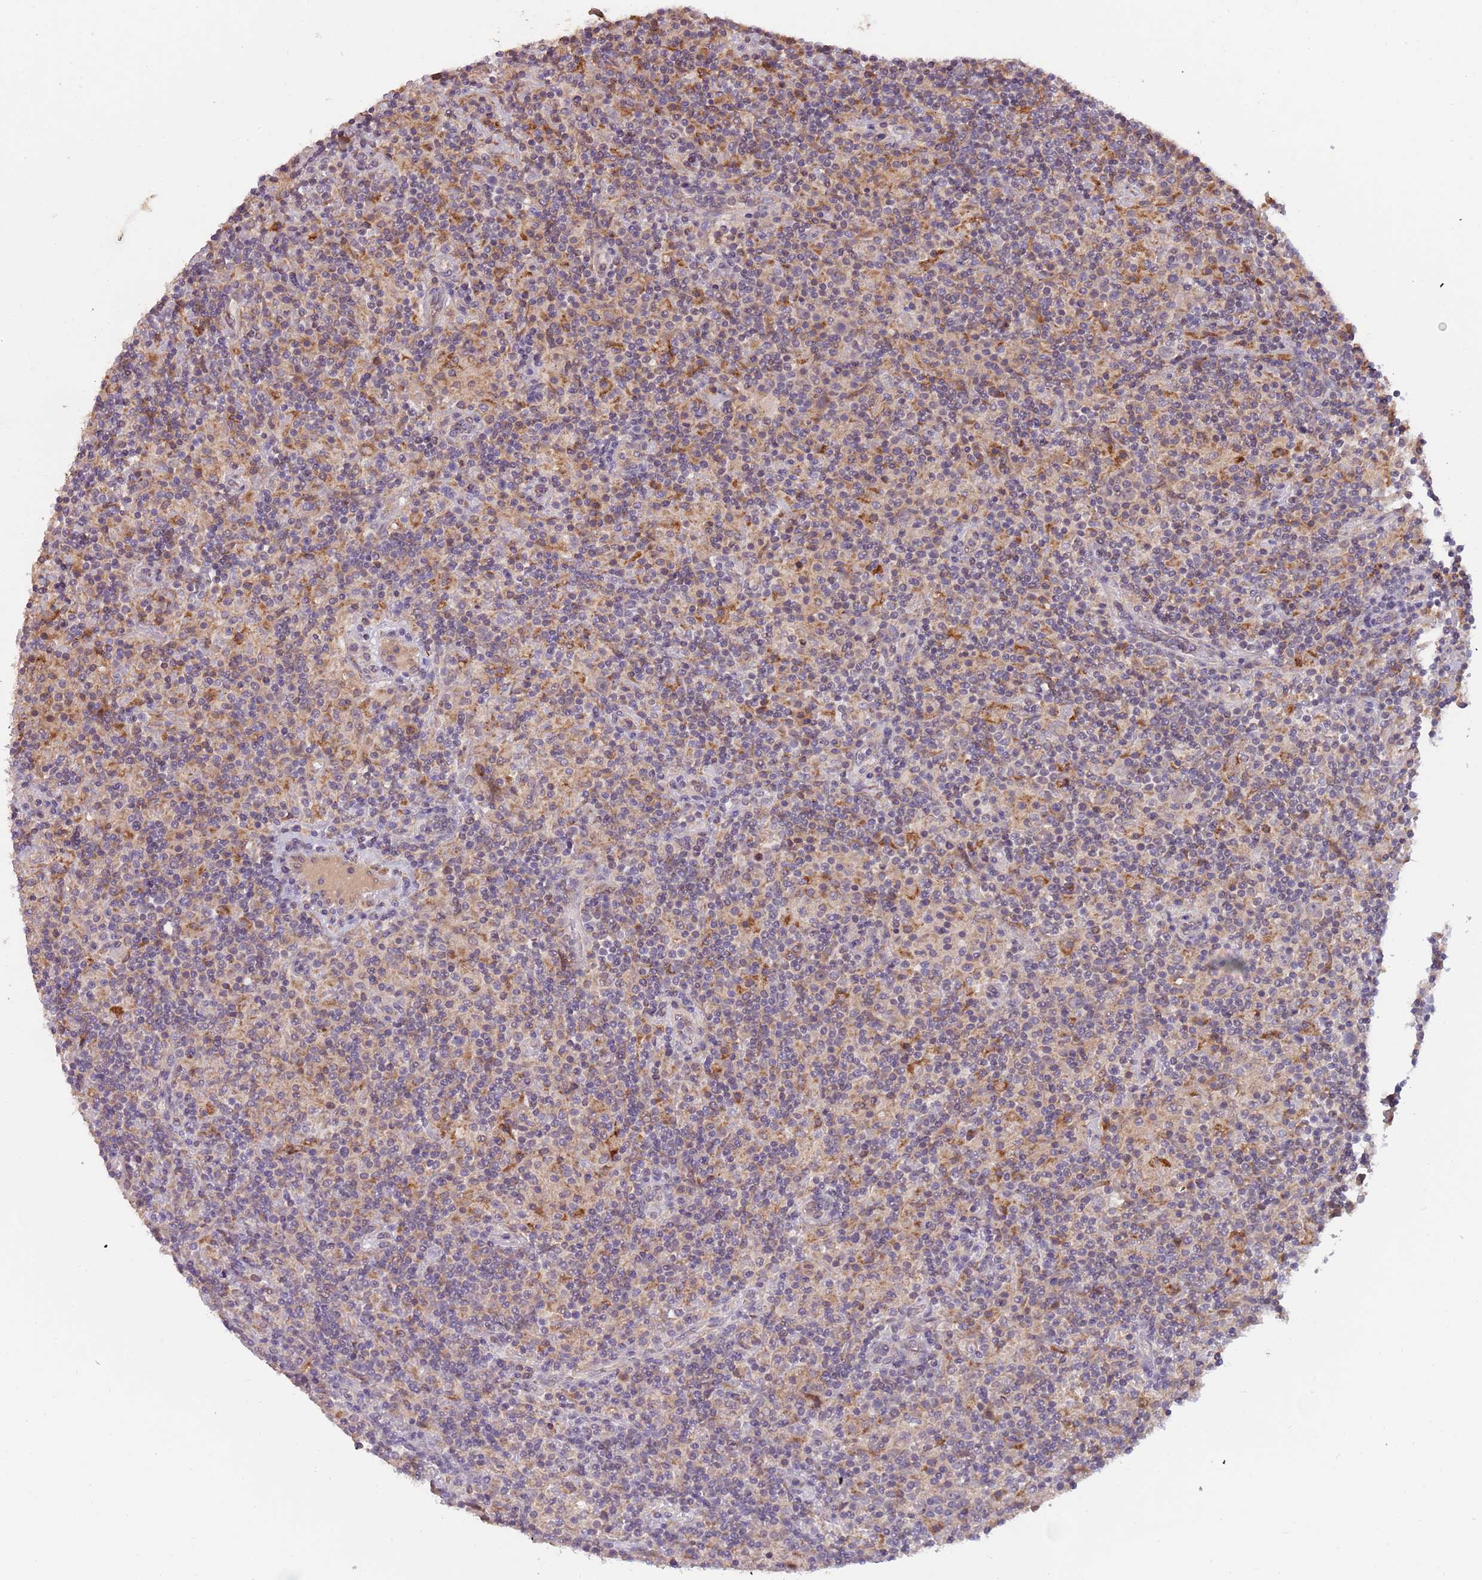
{"staining": {"intensity": "weak", "quantity": "25%-75%", "location": "cytoplasmic/membranous"}, "tissue": "lymphoma", "cell_type": "Tumor cells", "image_type": "cancer", "snomed": [{"axis": "morphology", "description": "Hodgkin's disease, NOS"}, {"axis": "topography", "description": "Lymph node"}], "caption": "Lymphoma tissue displays weak cytoplasmic/membranous staining in approximately 25%-75% of tumor cells (Stains: DAB in brown, nuclei in blue, Microscopy: brightfield microscopy at high magnification).", "gene": "FECH", "patient": {"sex": "male", "age": 70}}